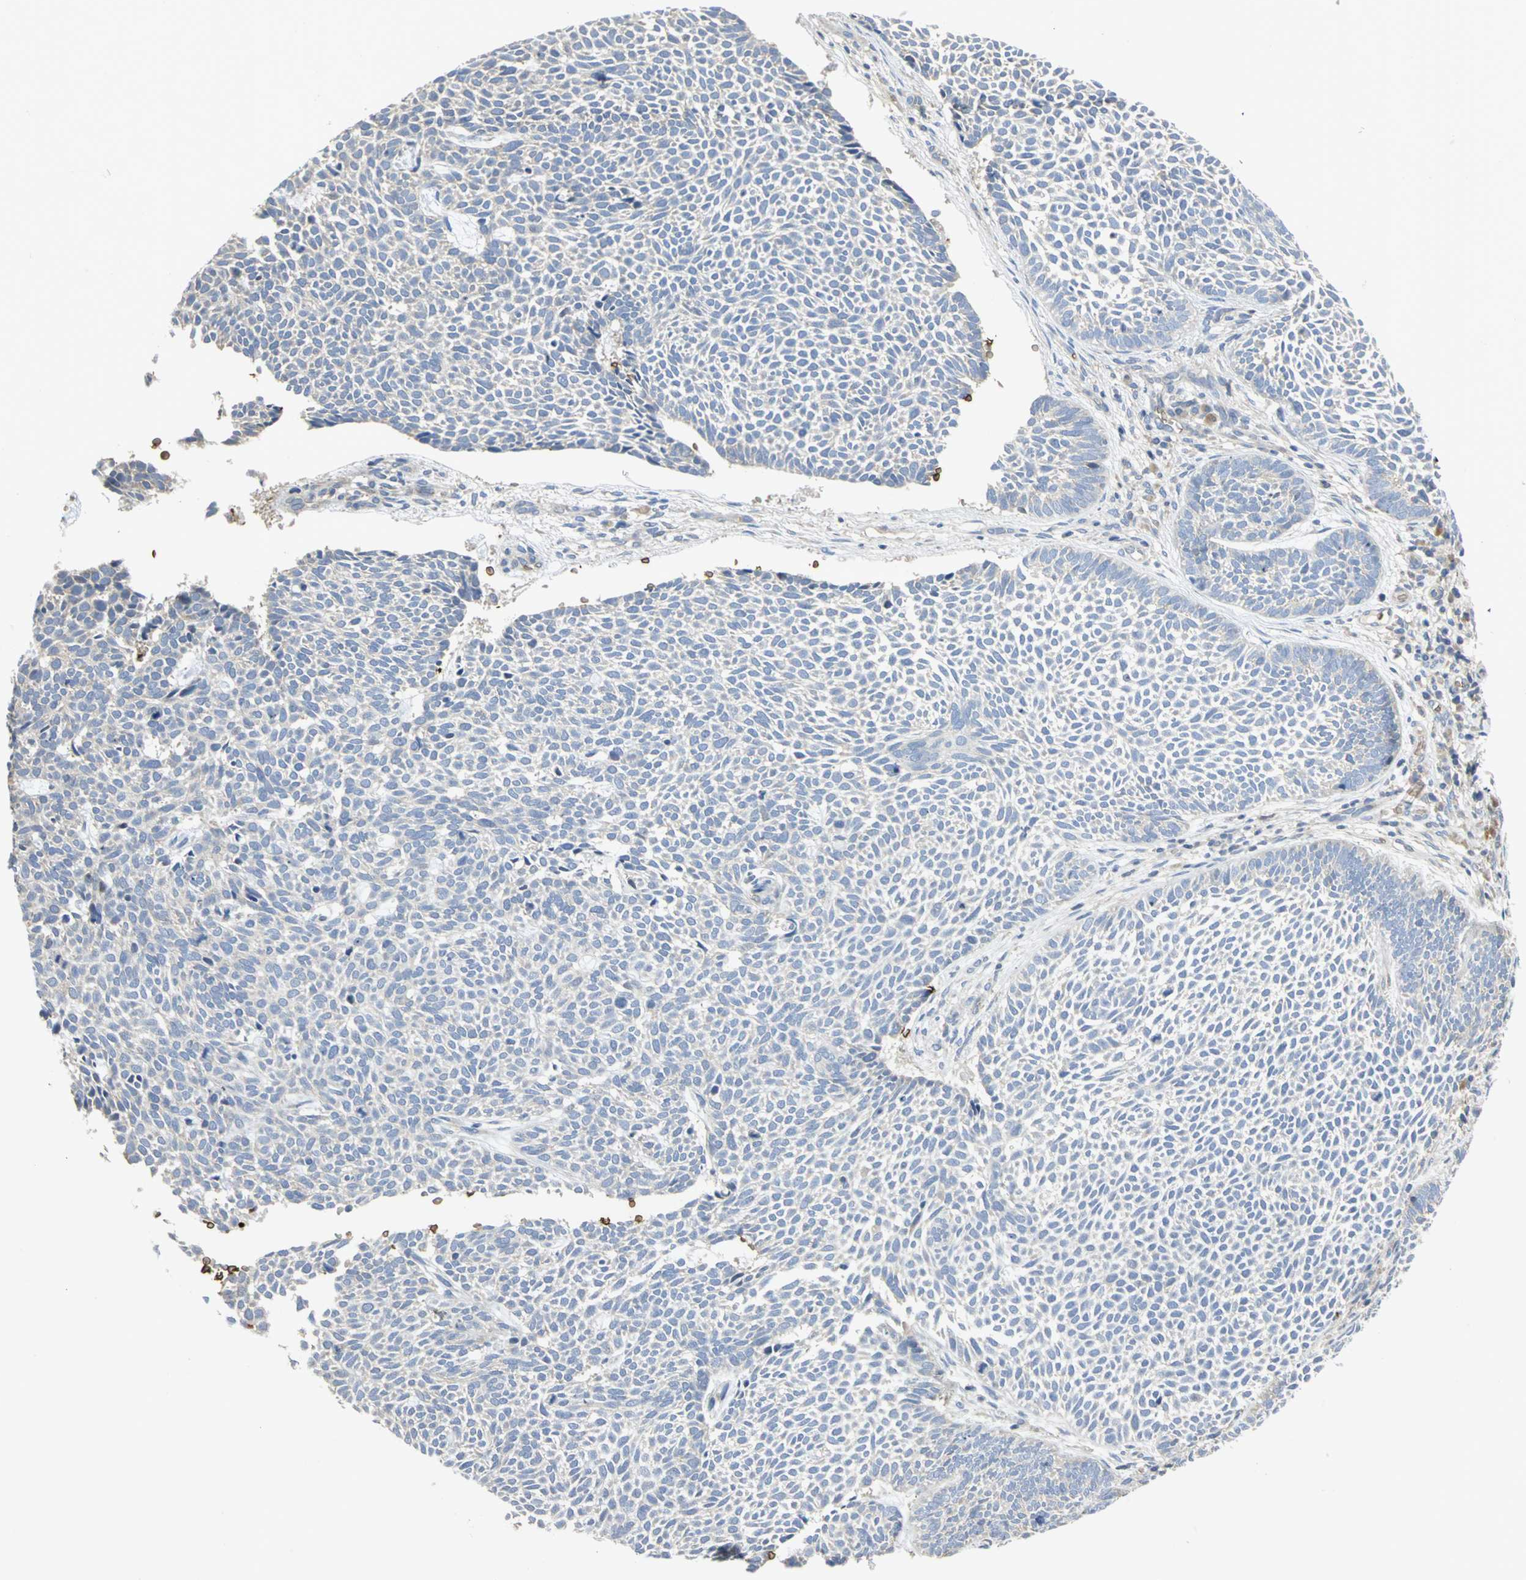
{"staining": {"intensity": "negative", "quantity": "none", "location": "none"}, "tissue": "skin cancer", "cell_type": "Tumor cells", "image_type": "cancer", "snomed": [{"axis": "morphology", "description": "Normal tissue, NOS"}, {"axis": "morphology", "description": "Basal cell carcinoma"}, {"axis": "topography", "description": "Skin"}], "caption": "High magnification brightfield microscopy of basal cell carcinoma (skin) stained with DAB (3,3'-diaminobenzidine) (brown) and counterstained with hematoxylin (blue): tumor cells show no significant positivity.", "gene": "ANK1", "patient": {"sex": "male", "age": 87}}